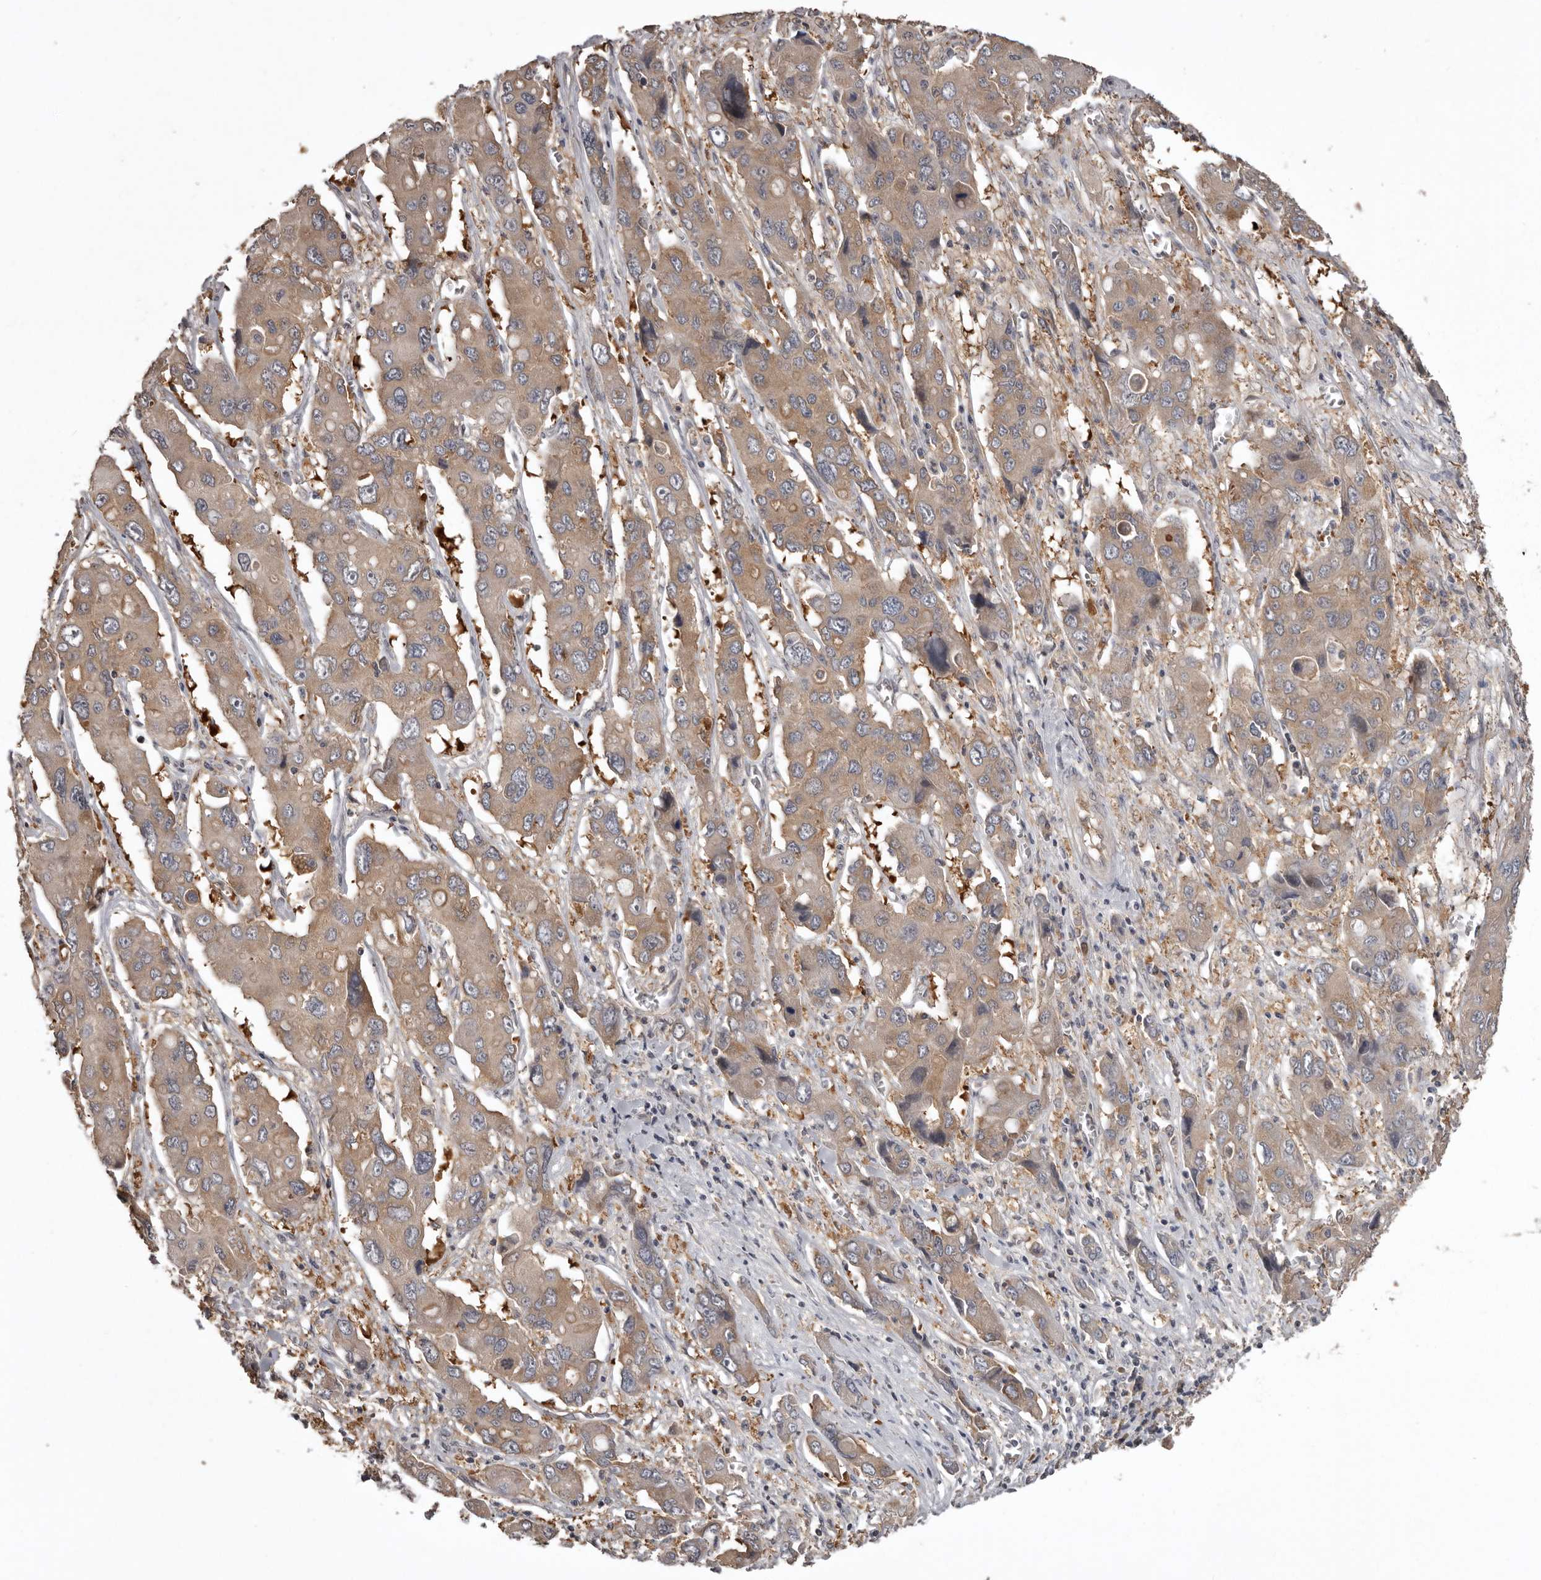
{"staining": {"intensity": "weak", "quantity": ">75%", "location": "cytoplasmic/membranous"}, "tissue": "liver cancer", "cell_type": "Tumor cells", "image_type": "cancer", "snomed": [{"axis": "morphology", "description": "Cholangiocarcinoma"}, {"axis": "topography", "description": "Liver"}], "caption": "Immunohistochemistry (IHC) (DAB (3,3'-diaminobenzidine)) staining of liver cholangiocarcinoma reveals weak cytoplasmic/membranous protein expression in approximately >75% of tumor cells.", "gene": "DARS1", "patient": {"sex": "male", "age": 67}}